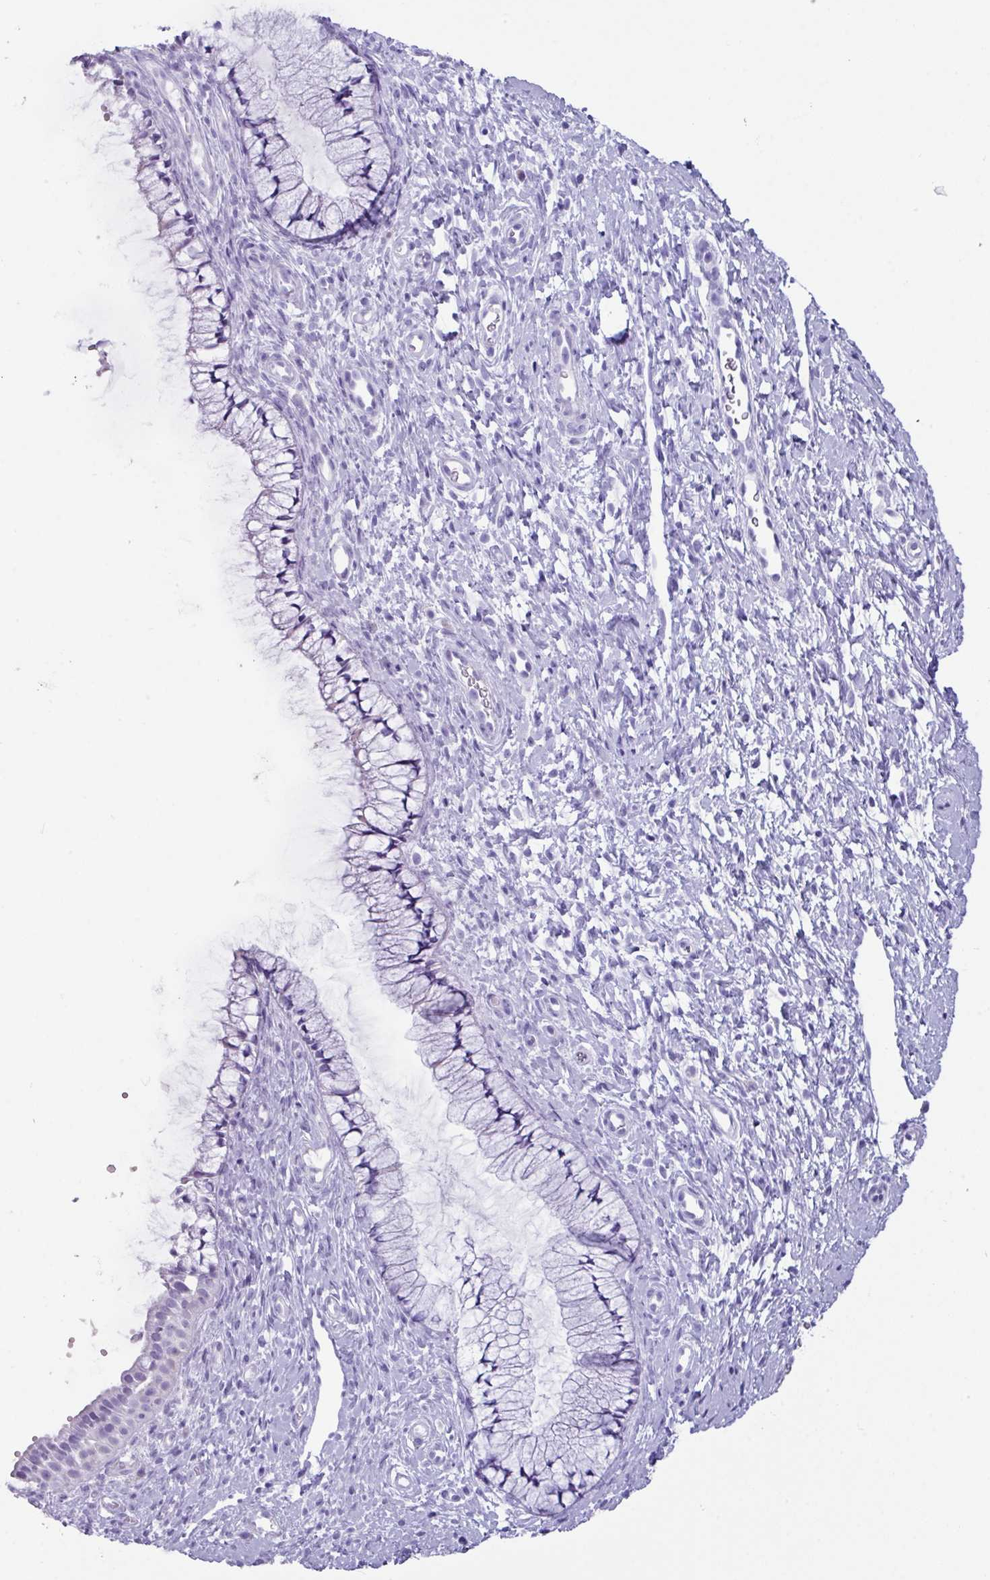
{"staining": {"intensity": "negative", "quantity": "none", "location": "none"}, "tissue": "cervix", "cell_type": "Glandular cells", "image_type": "normal", "snomed": [{"axis": "morphology", "description": "Normal tissue, NOS"}, {"axis": "topography", "description": "Cervix"}], "caption": "High magnification brightfield microscopy of benign cervix stained with DAB (3,3'-diaminobenzidine) (brown) and counterstained with hematoxylin (blue): glandular cells show no significant expression. Nuclei are stained in blue.", "gene": "NCCRP1", "patient": {"sex": "female", "age": 36}}